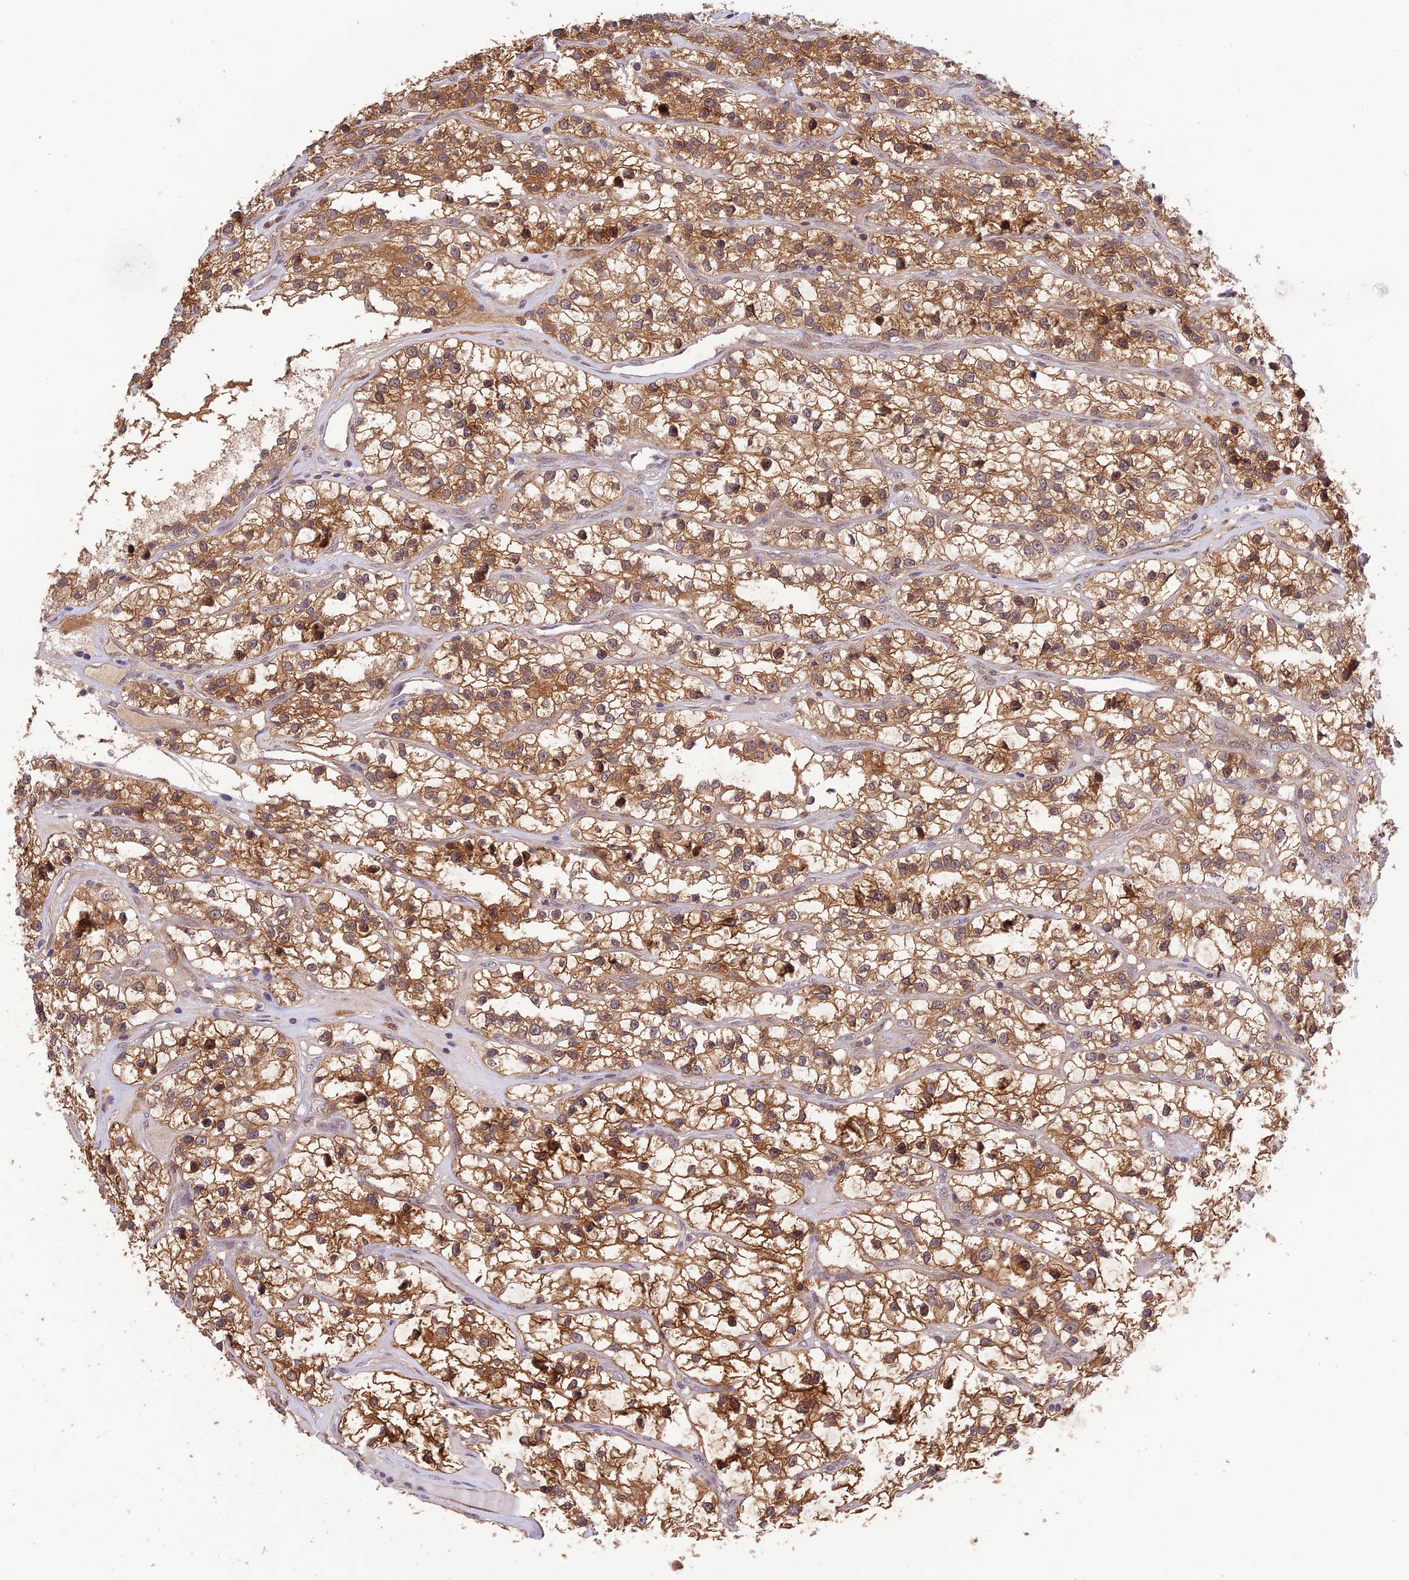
{"staining": {"intensity": "moderate", "quantity": ">75%", "location": "cytoplasmic/membranous"}, "tissue": "renal cancer", "cell_type": "Tumor cells", "image_type": "cancer", "snomed": [{"axis": "morphology", "description": "Adenocarcinoma, NOS"}, {"axis": "topography", "description": "Kidney"}], "caption": "IHC of renal adenocarcinoma shows medium levels of moderate cytoplasmic/membranous expression in about >75% of tumor cells.", "gene": "MNS1", "patient": {"sex": "female", "age": 57}}